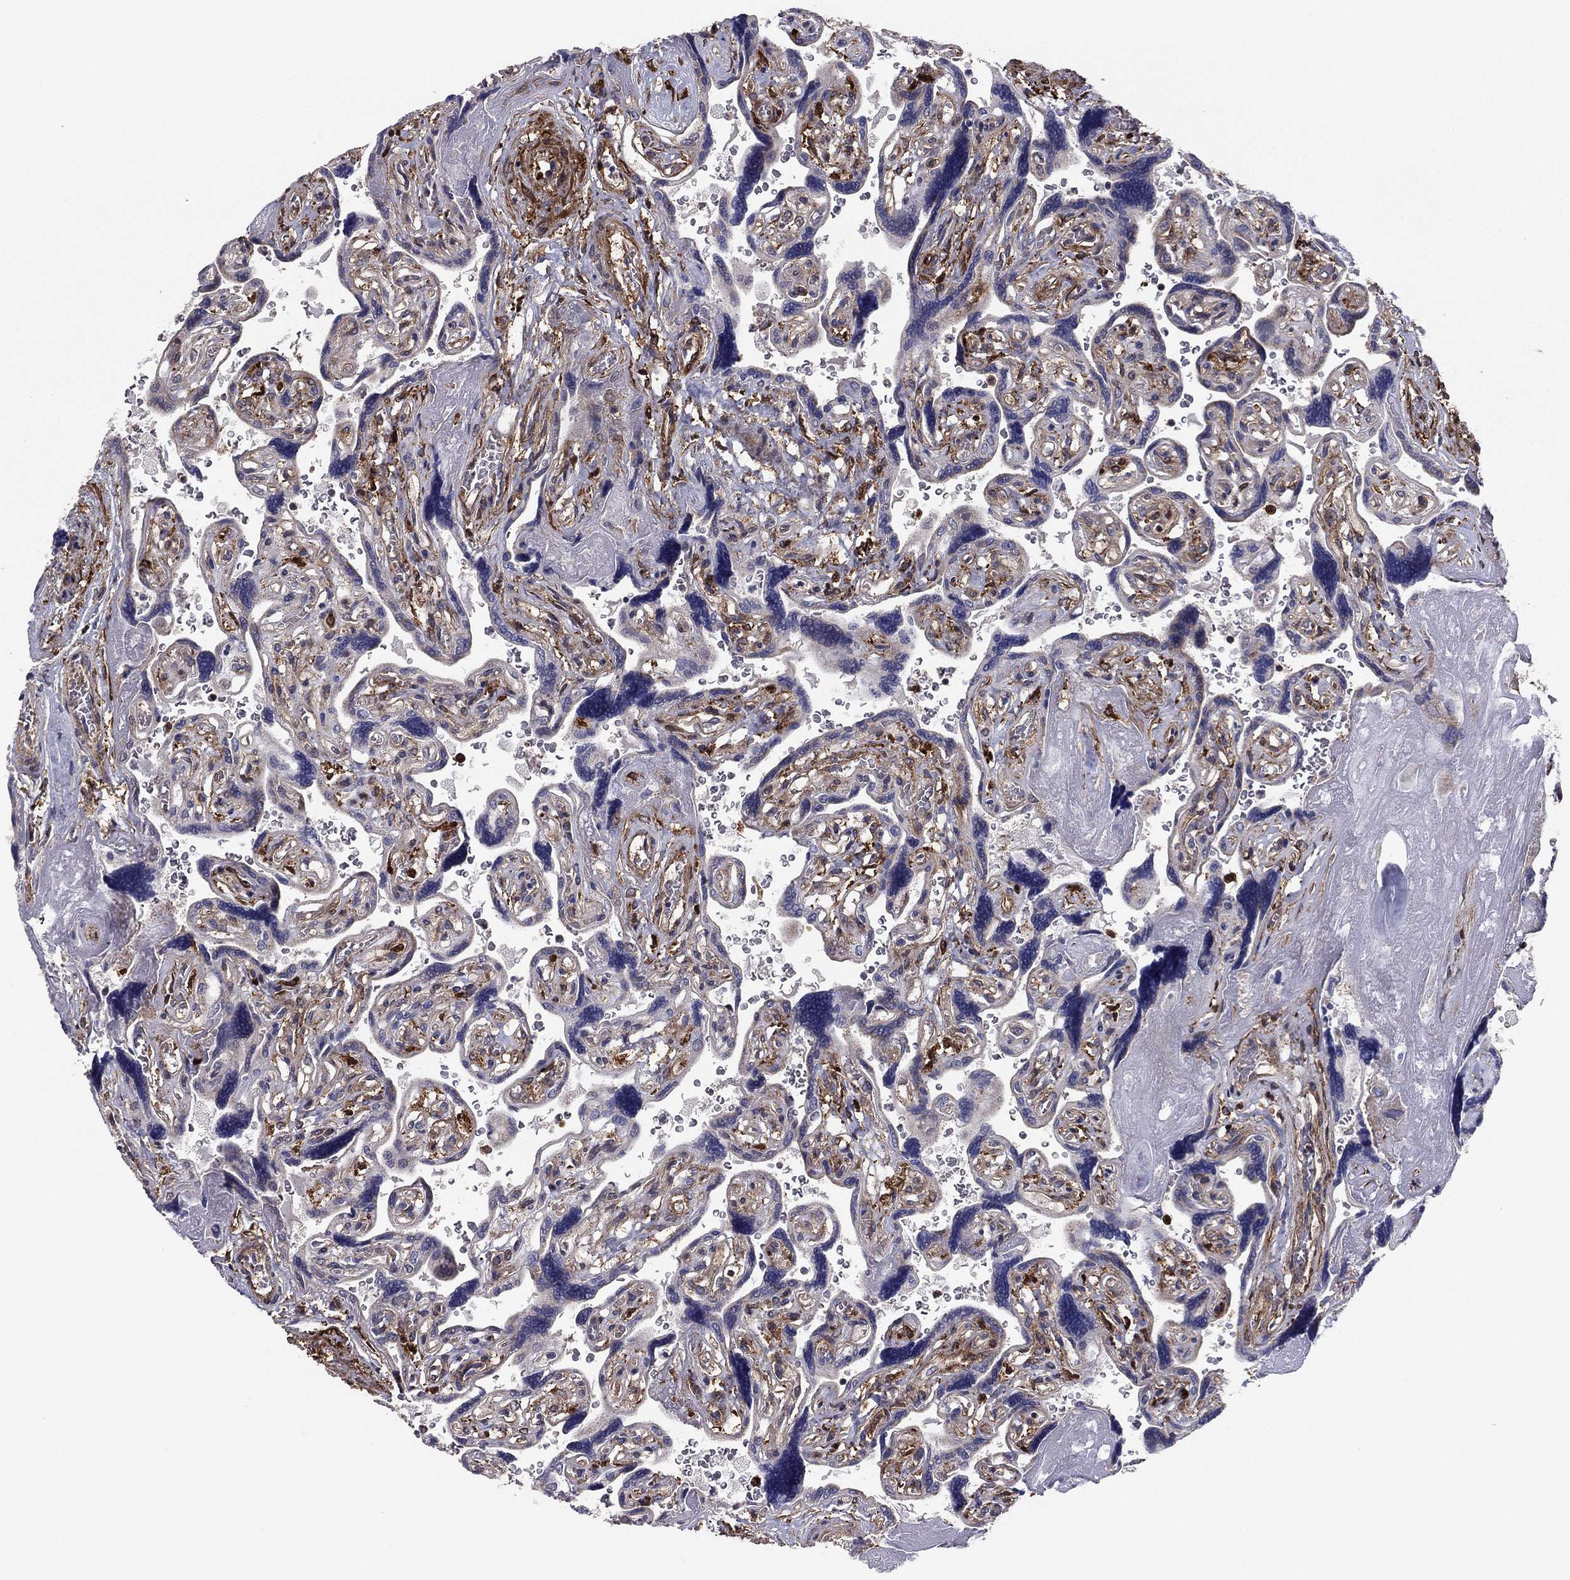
{"staining": {"intensity": "weak", "quantity": "25%-75%", "location": "cytoplasmic/membranous"}, "tissue": "placenta", "cell_type": "Decidual cells", "image_type": "normal", "snomed": [{"axis": "morphology", "description": "Normal tissue, NOS"}, {"axis": "topography", "description": "Placenta"}], "caption": "Protein expression analysis of benign placenta demonstrates weak cytoplasmic/membranous expression in about 25%-75% of decidual cells.", "gene": "EHBP1L1", "patient": {"sex": "female", "age": 32}}